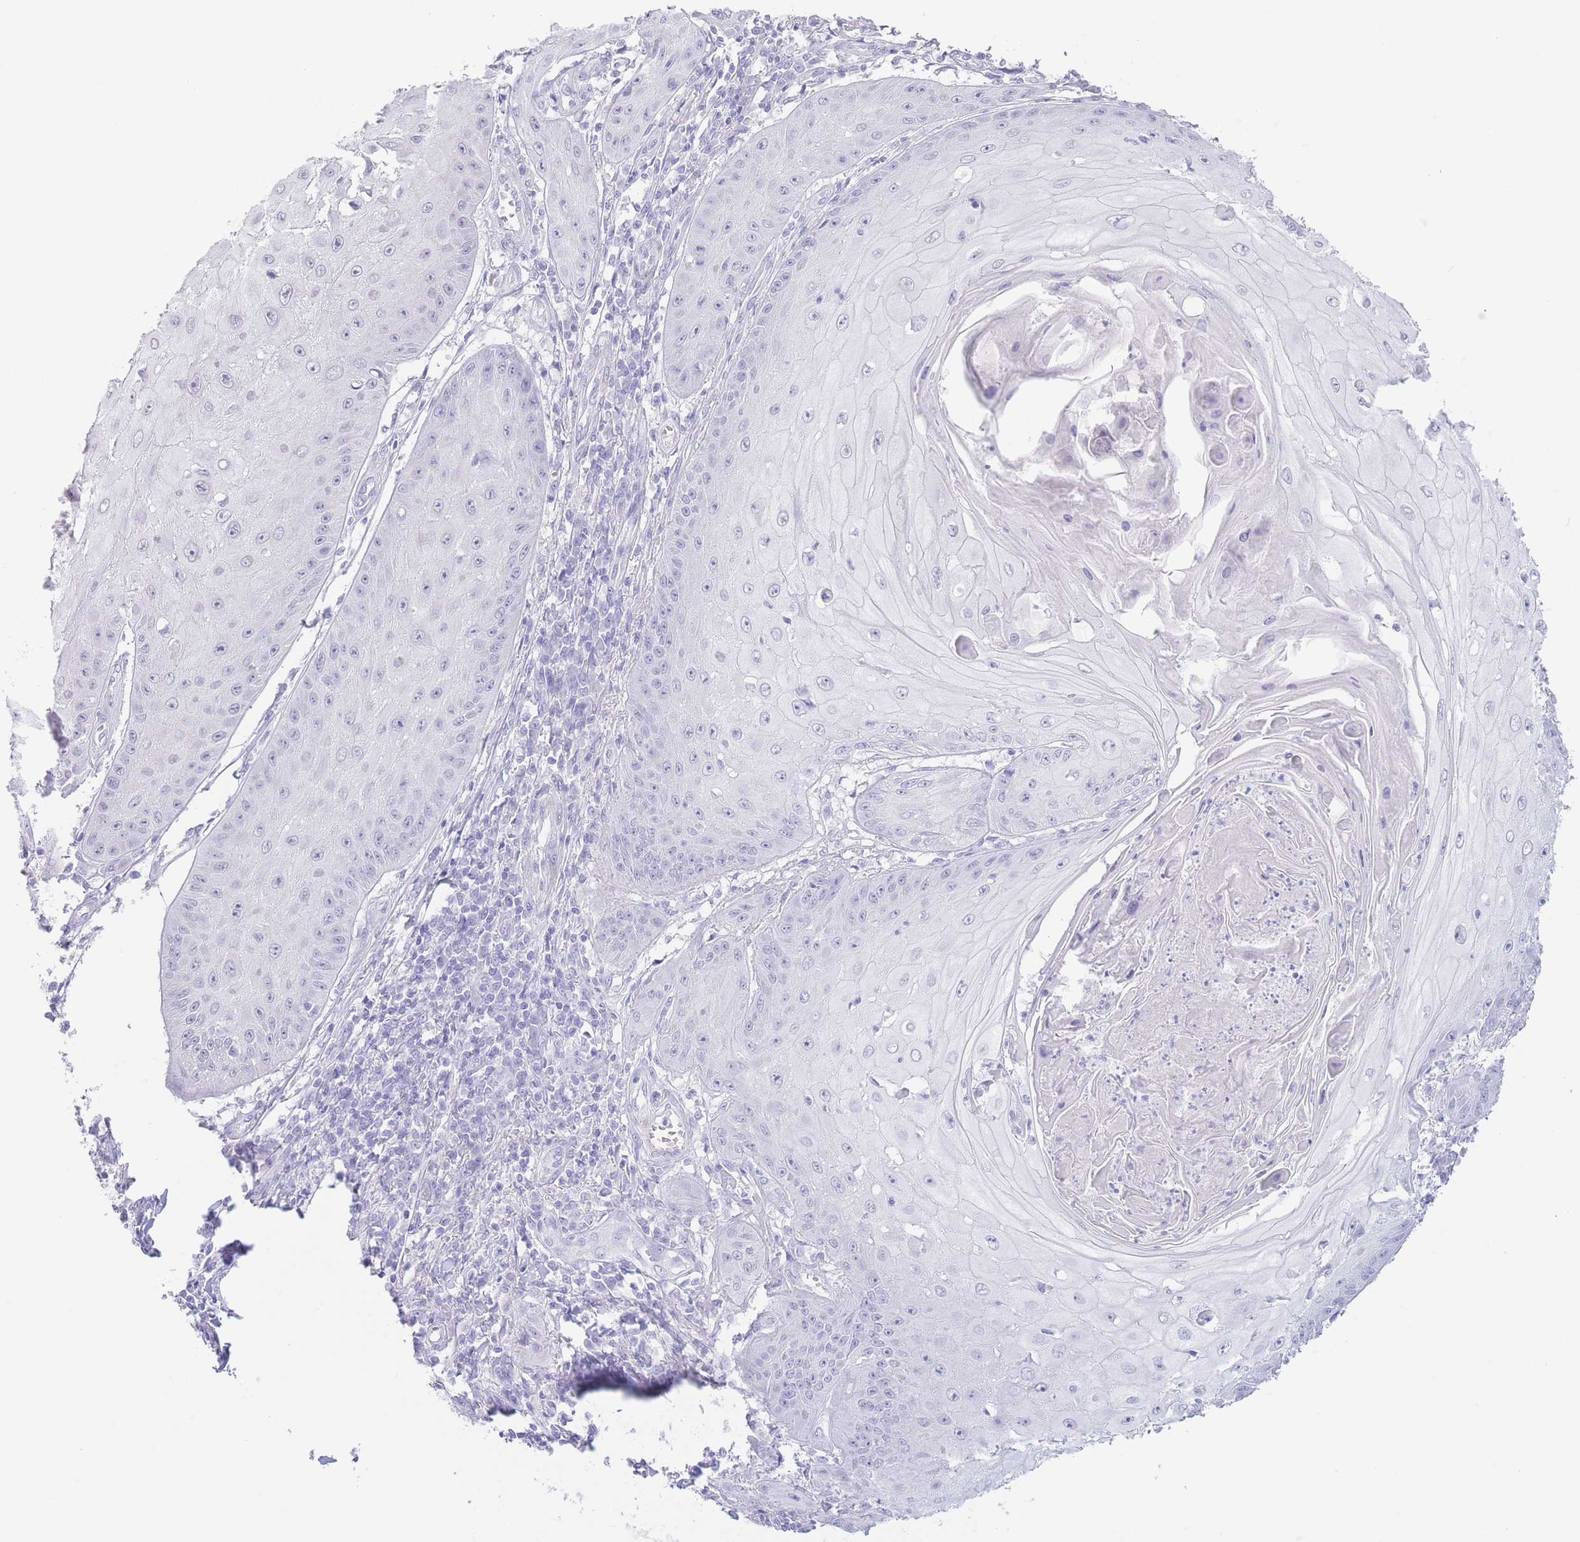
{"staining": {"intensity": "negative", "quantity": "none", "location": "none"}, "tissue": "skin cancer", "cell_type": "Tumor cells", "image_type": "cancer", "snomed": [{"axis": "morphology", "description": "Squamous cell carcinoma, NOS"}, {"axis": "topography", "description": "Skin"}], "caption": "Immunohistochemistry of human squamous cell carcinoma (skin) reveals no positivity in tumor cells.", "gene": "PKLR", "patient": {"sex": "male", "age": 70}}